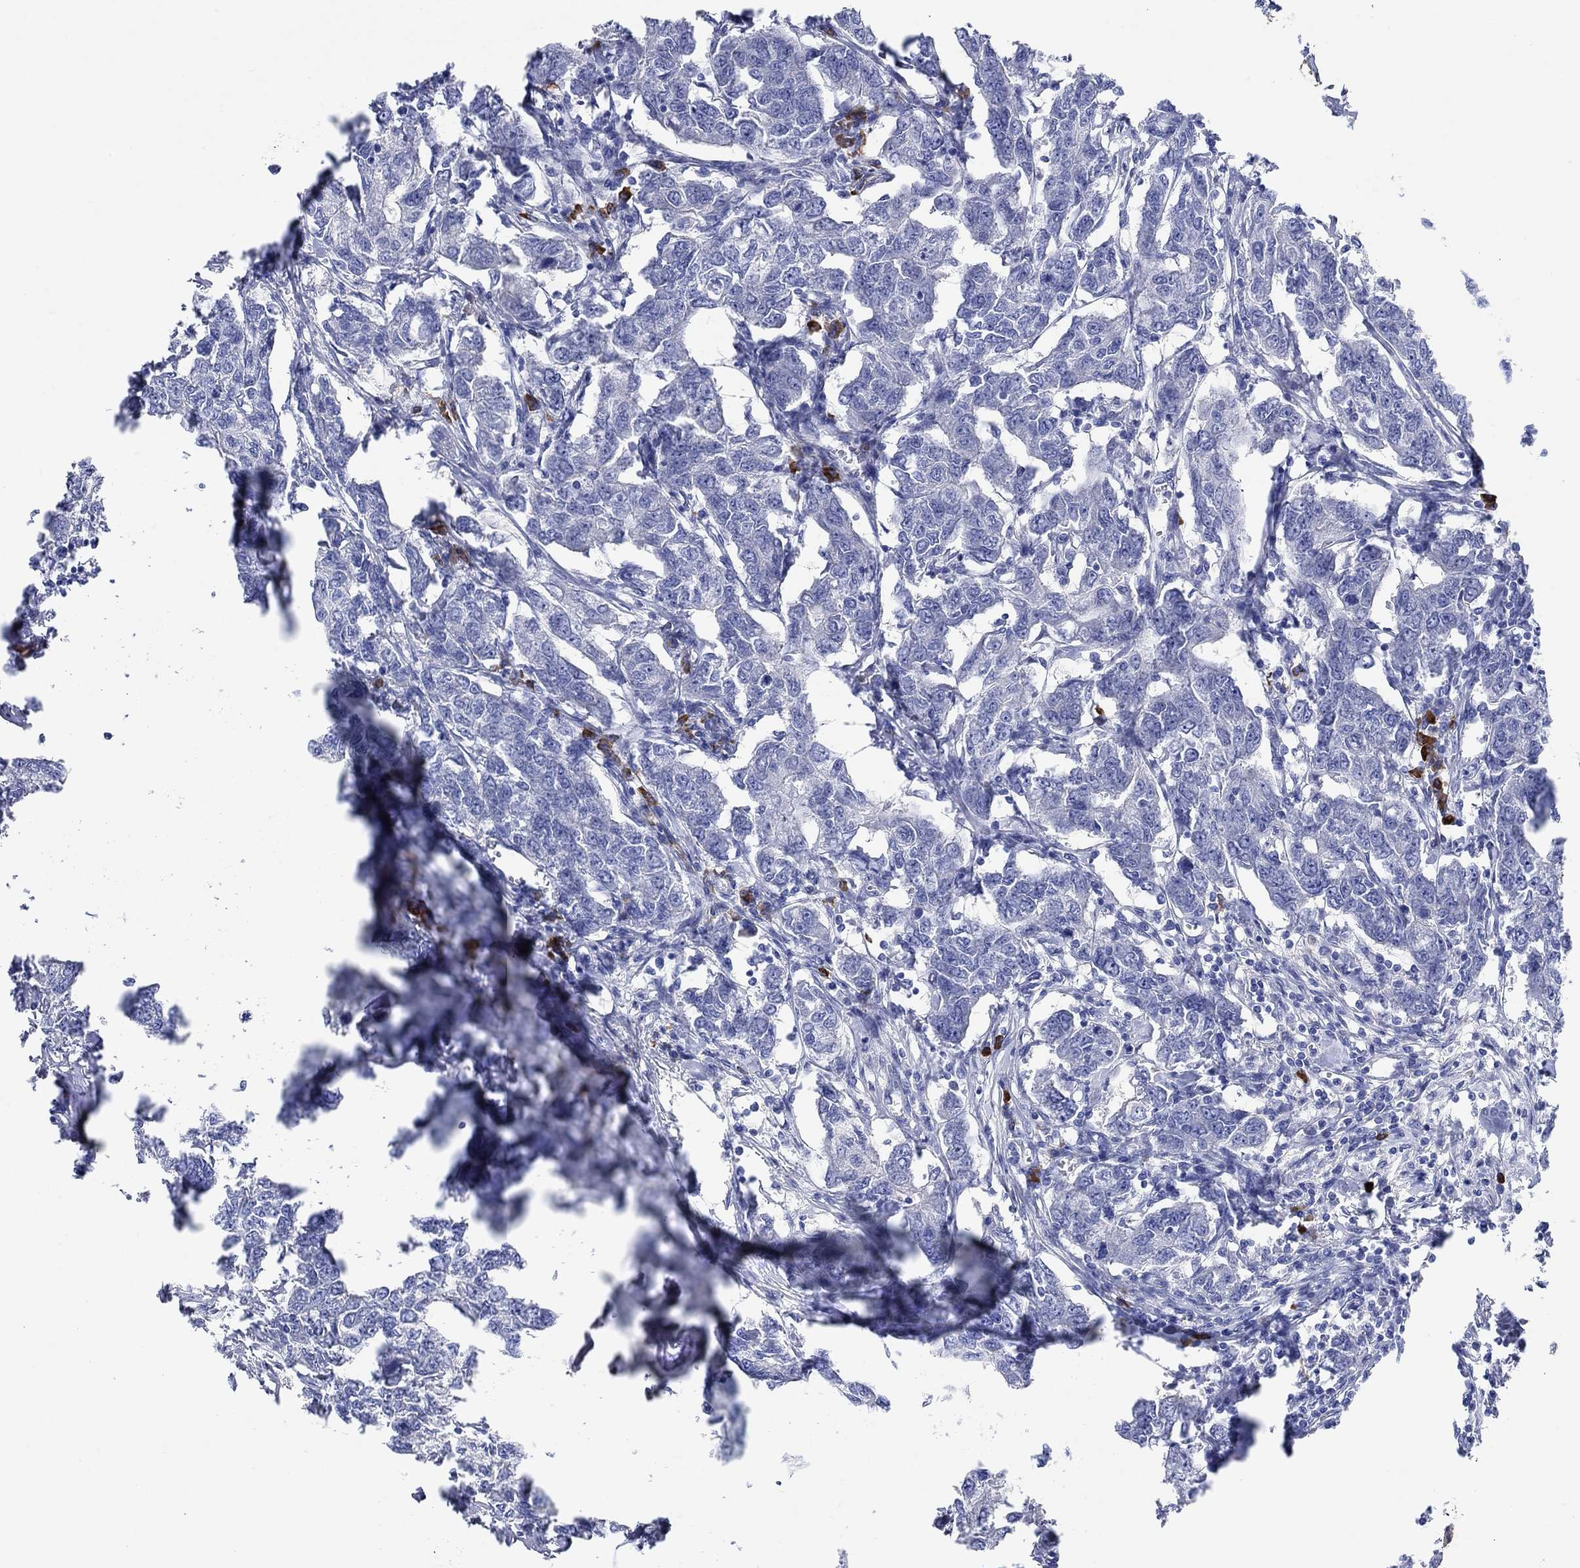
{"staining": {"intensity": "negative", "quantity": "none", "location": "none"}, "tissue": "breast cancer", "cell_type": "Tumor cells", "image_type": "cancer", "snomed": [{"axis": "morphology", "description": "Duct carcinoma"}, {"axis": "topography", "description": "Breast"}], "caption": "There is no significant expression in tumor cells of intraductal carcinoma (breast).", "gene": "P2RY6", "patient": {"sex": "female", "age": 88}}